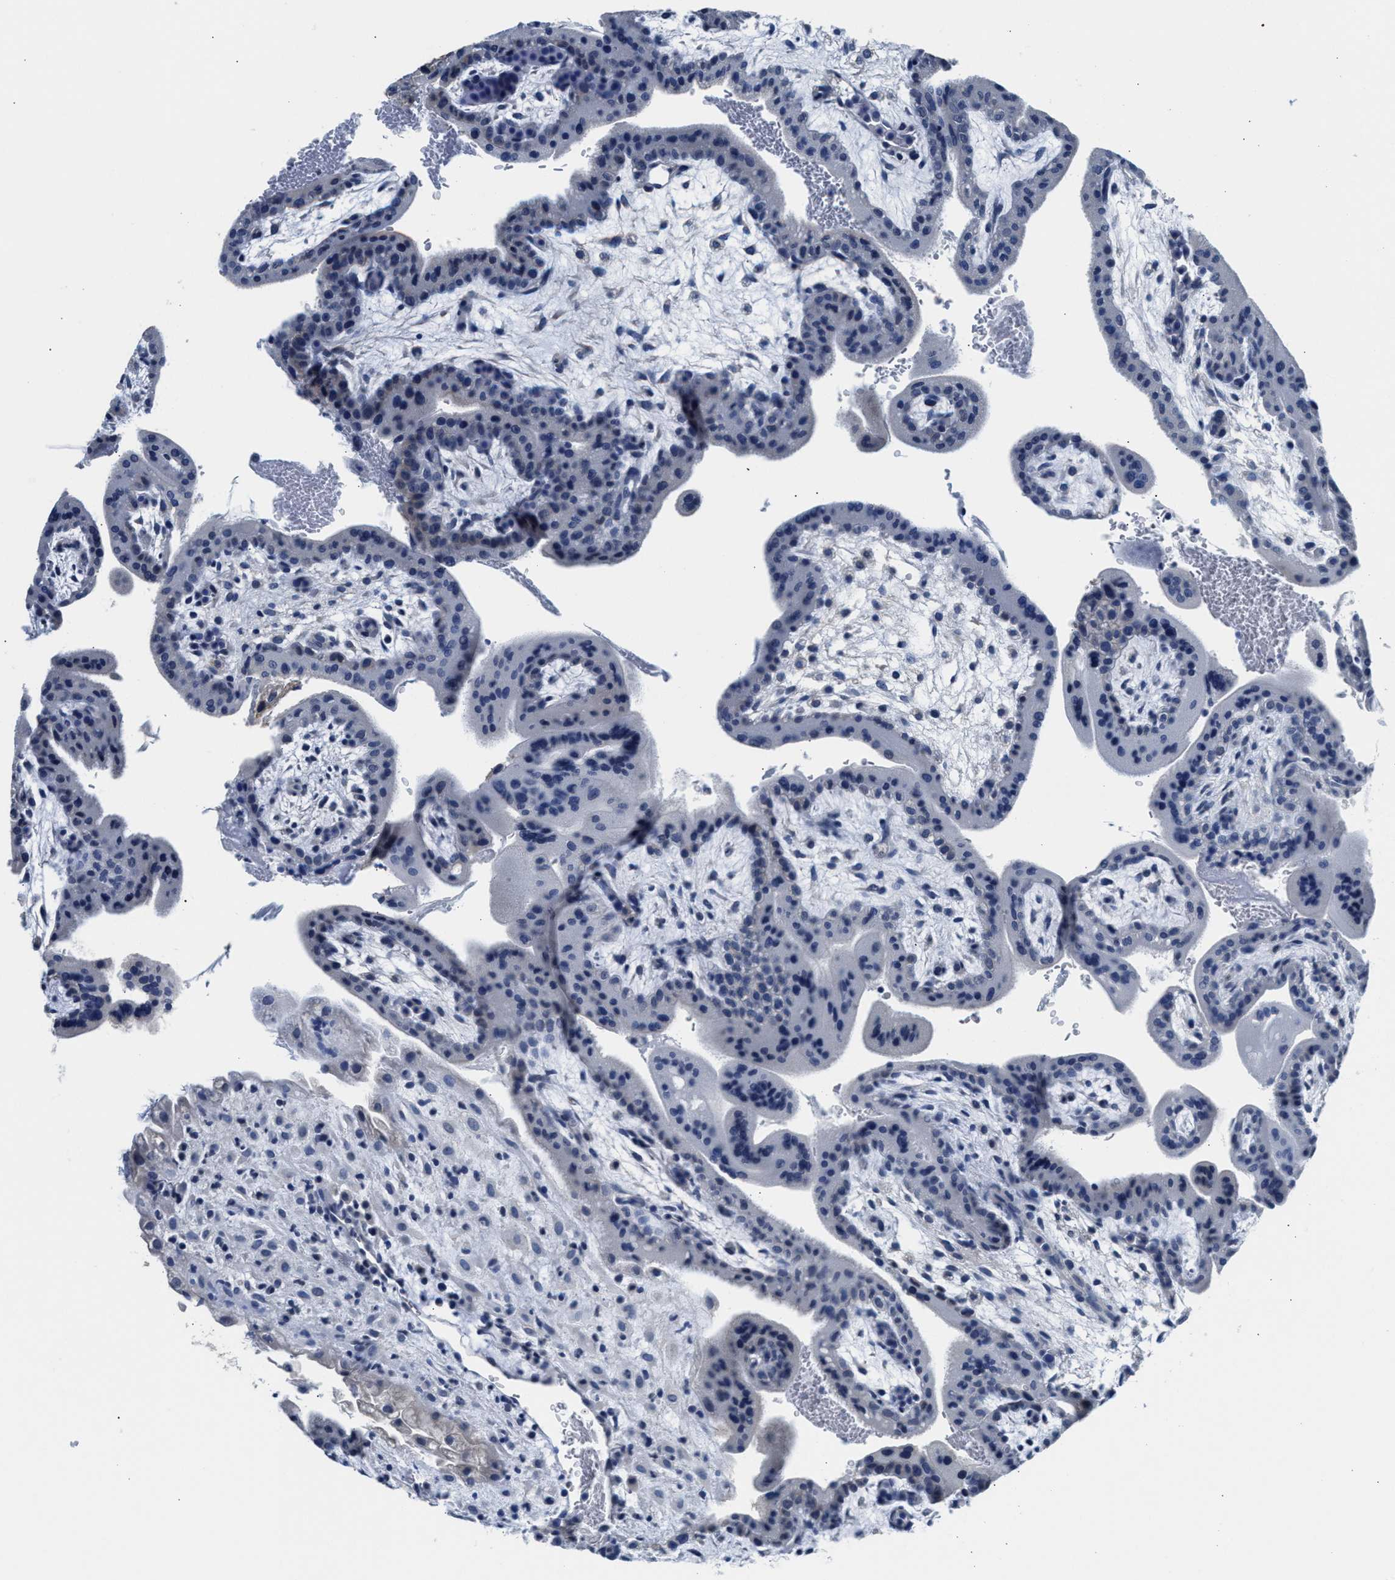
{"staining": {"intensity": "weak", "quantity": "<25%", "location": "cytoplasmic/membranous"}, "tissue": "placenta", "cell_type": "Decidual cells", "image_type": "normal", "snomed": [{"axis": "morphology", "description": "Normal tissue, NOS"}, {"axis": "topography", "description": "Placenta"}], "caption": "High magnification brightfield microscopy of normal placenta stained with DAB (3,3'-diaminobenzidine) (brown) and counterstained with hematoxylin (blue): decidual cells show no significant expression. Brightfield microscopy of IHC stained with DAB (brown) and hematoxylin (blue), captured at high magnification.", "gene": "MYH3", "patient": {"sex": "female", "age": 35}}